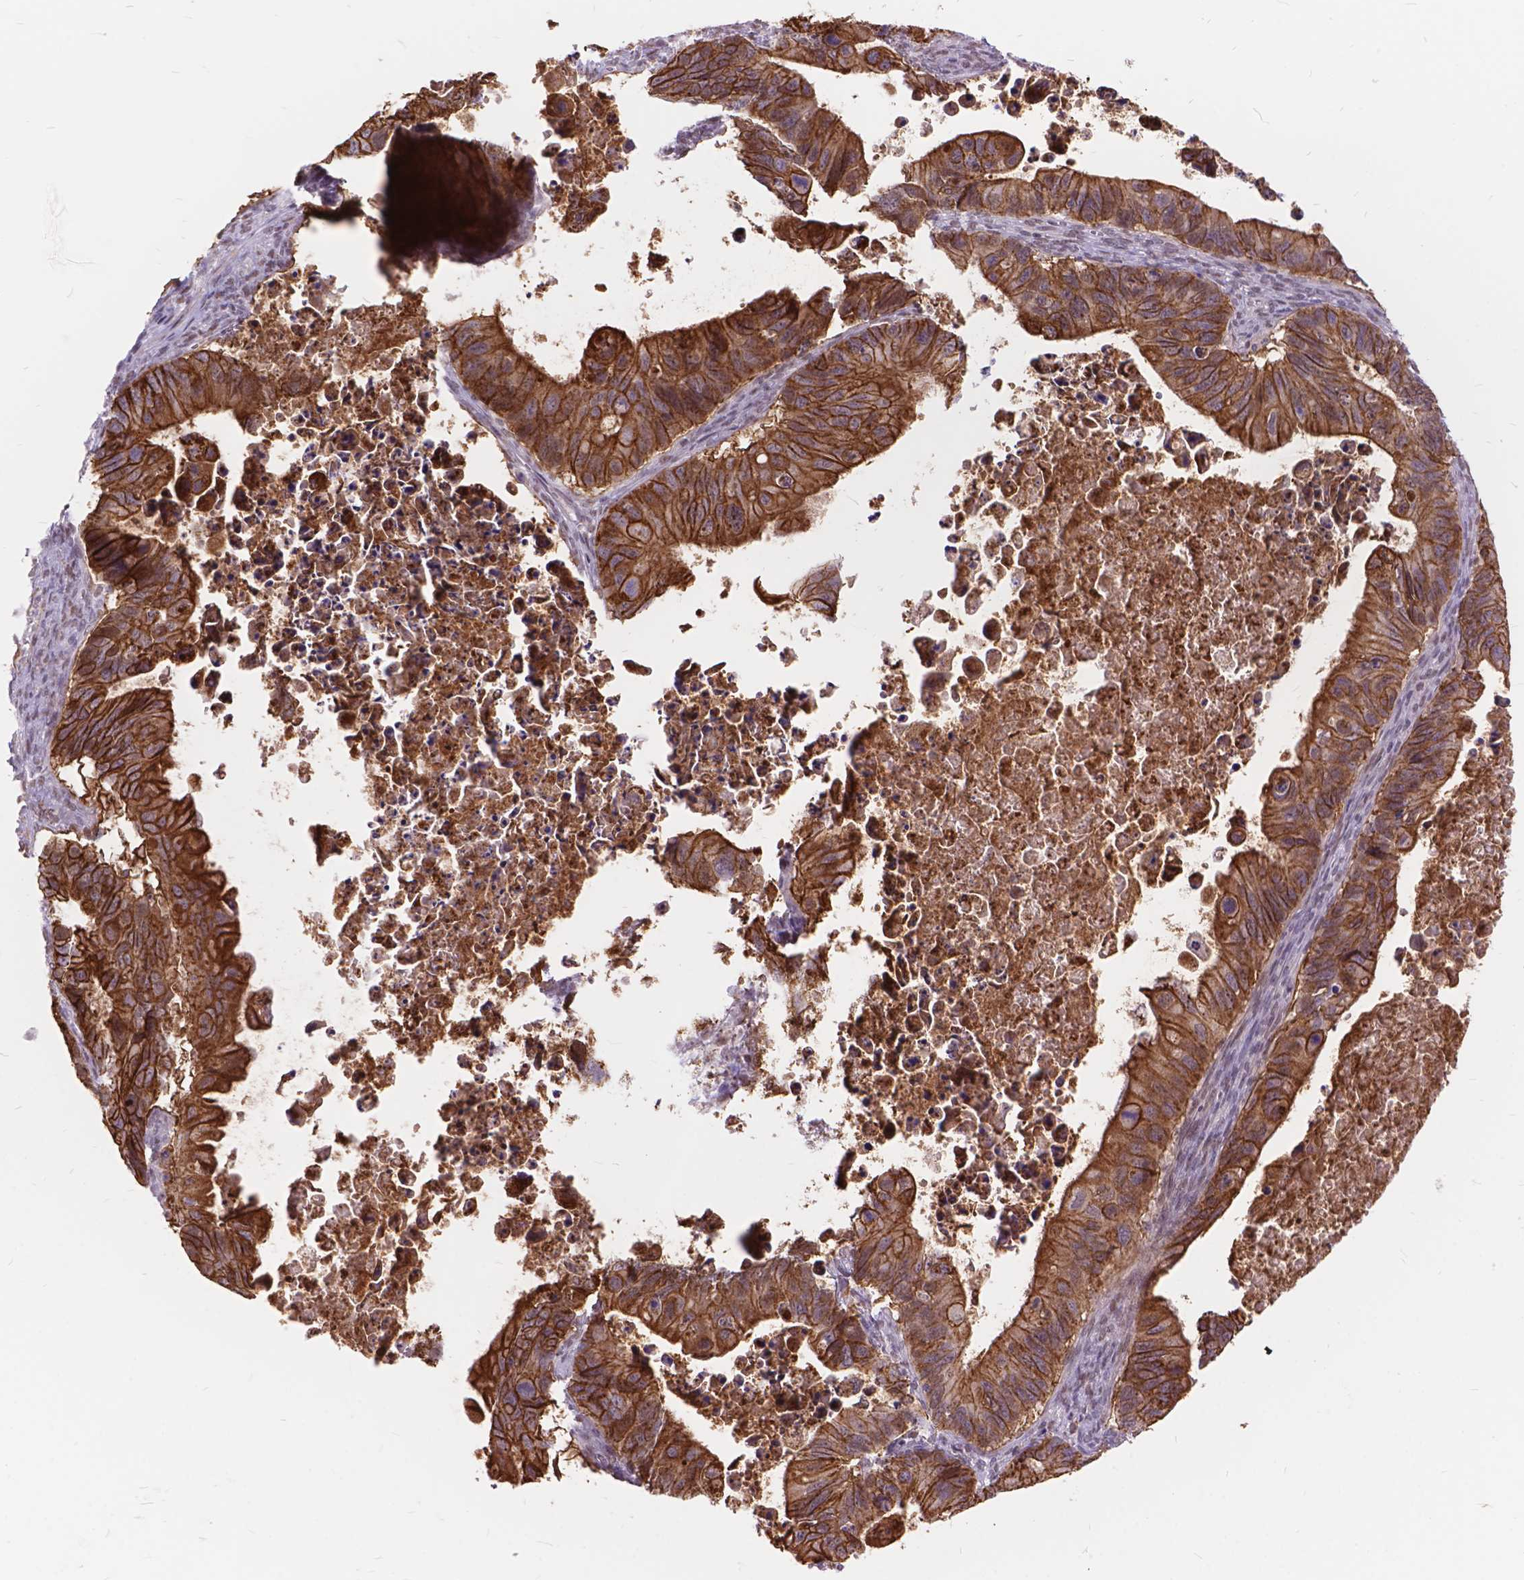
{"staining": {"intensity": "strong", "quantity": ">75%", "location": "cytoplasmic/membranous"}, "tissue": "ovarian cancer", "cell_type": "Tumor cells", "image_type": "cancer", "snomed": [{"axis": "morphology", "description": "Cystadenocarcinoma, mucinous, NOS"}, {"axis": "topography", "description": "Ovary"}], "caption": "Brown immunohistochemical staining in human ovarian cancer (mucinous cystadenocarcinoma) exhibits strong cytoplasmic/membranous expression in approximately >75% of tumor cells.", "gene": "MAN2C1", "patient": {"sex": "female", "age": 64}}